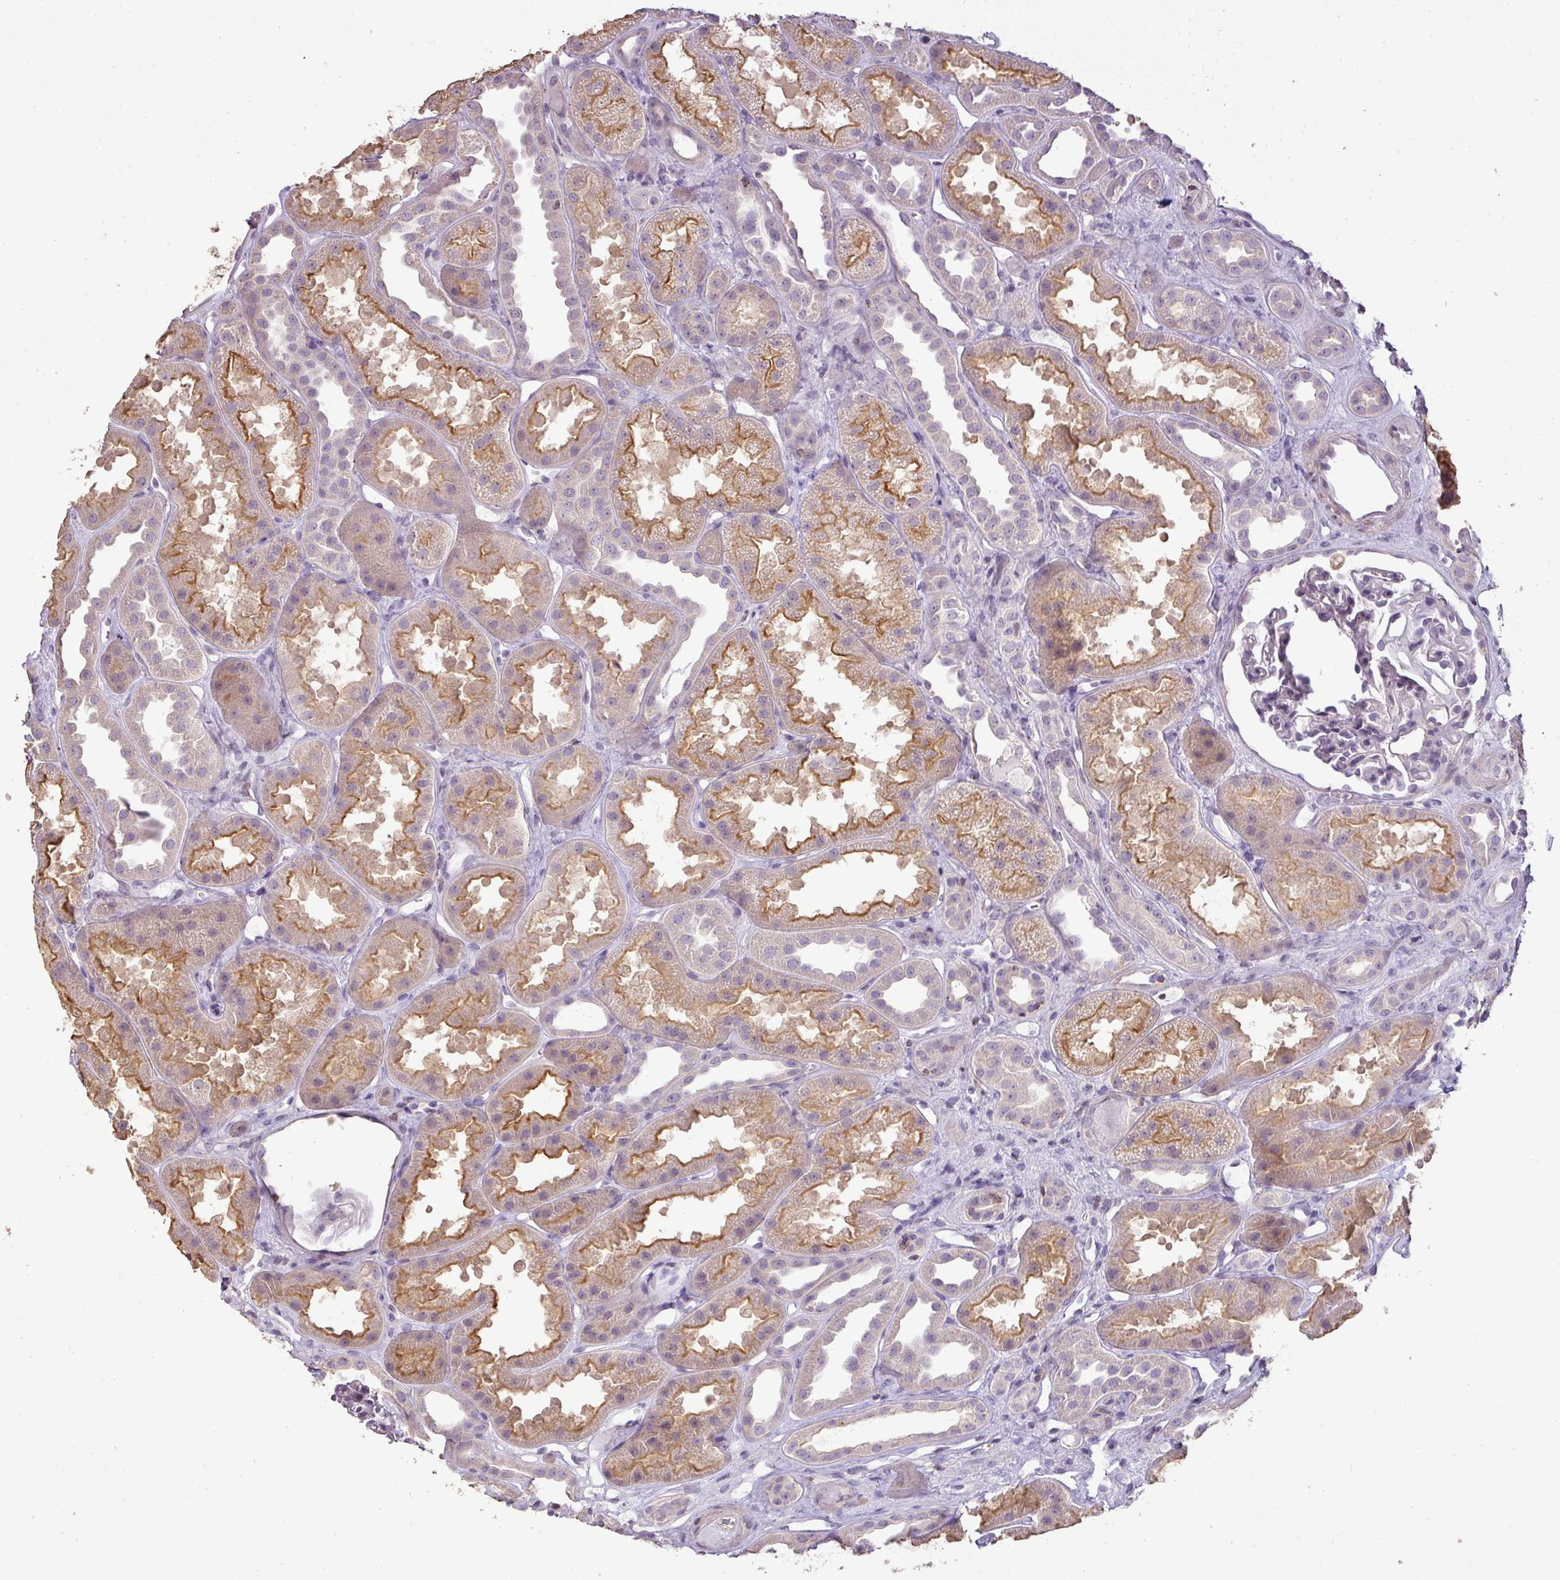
{"staining": {"intensity": "negative", "quantity": "none", "location": "none"}, "tissue": "kidney", "cell_type": "Cells in glomeruli", "image_type": "normal", "snomed": [{"axis": "morphology", "description": "Normal tissue, NOS"}, {"axis": "topography", "description": "Kidney"}], "caption": "An IHC histopathology image of benign kidney is shown. There is no staining in cells in glomeruli of kidney.", "gene": "LY9", "patient": {"sex": "male", "age": 61}}